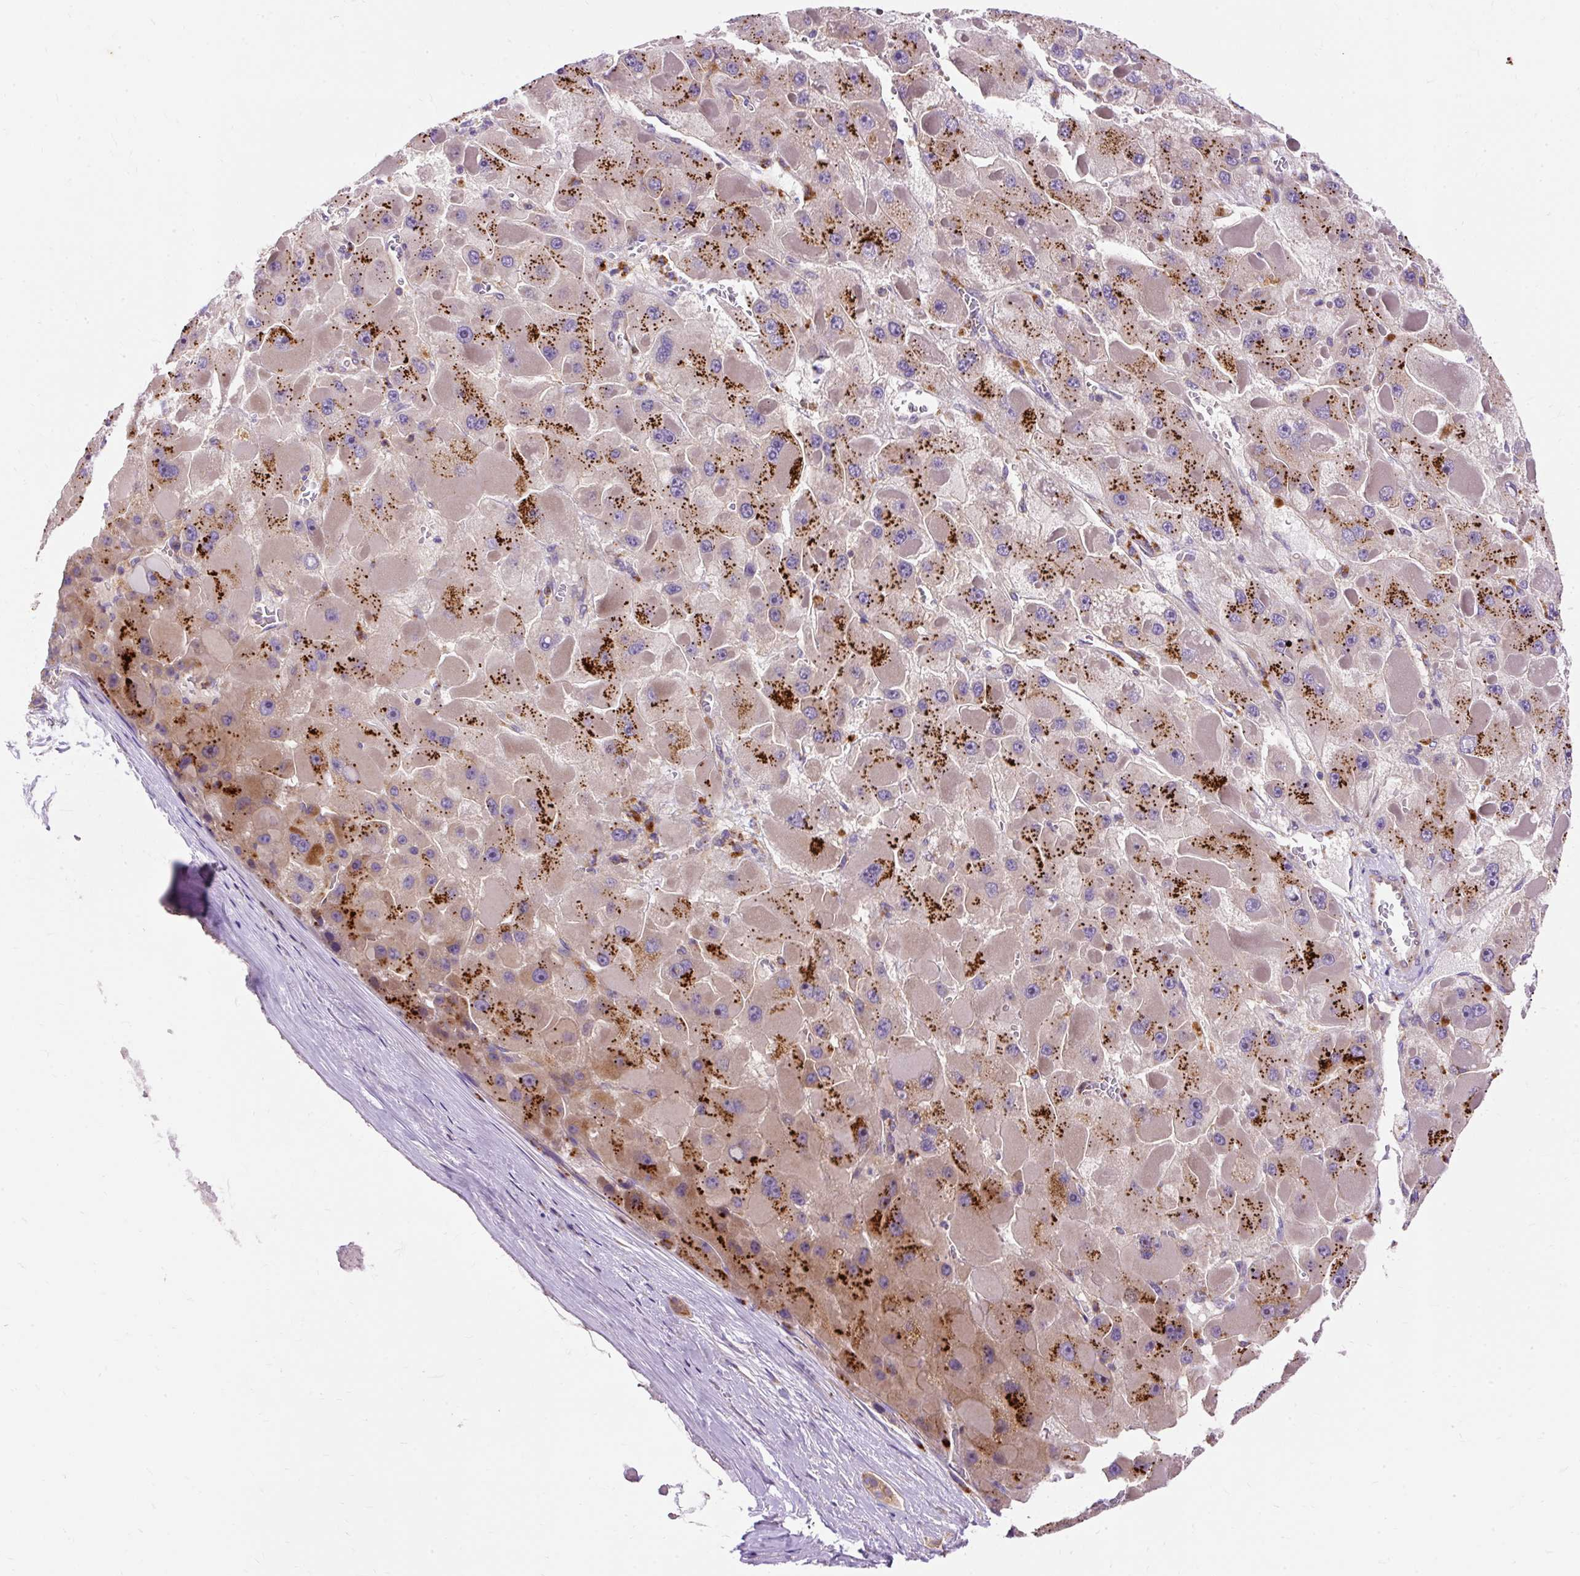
{"staining": {"intensity": "strong", "quantity": "25%-75%", "location": "cytoplasmic/membranous"}, "tissue": "liver cancer", "cell_type": "Tumor cells", "image_type": "cancer", "snomed": [{"axis": "morphology", "description": "Carcinoma, Hepatocellular, NOS"}, {"axis": "topography", "description": "Liver"}], "caption": "High-power microscopy captured an immunohistochemistry histopathology image of liver cancer (hepatocellular carcinoma), revealing strong cytoplasmic/membranous expression in about 25%-75% of tumor cells.", "gene": "OR4K15", "patient": {"sex": "female", "age": 73}}